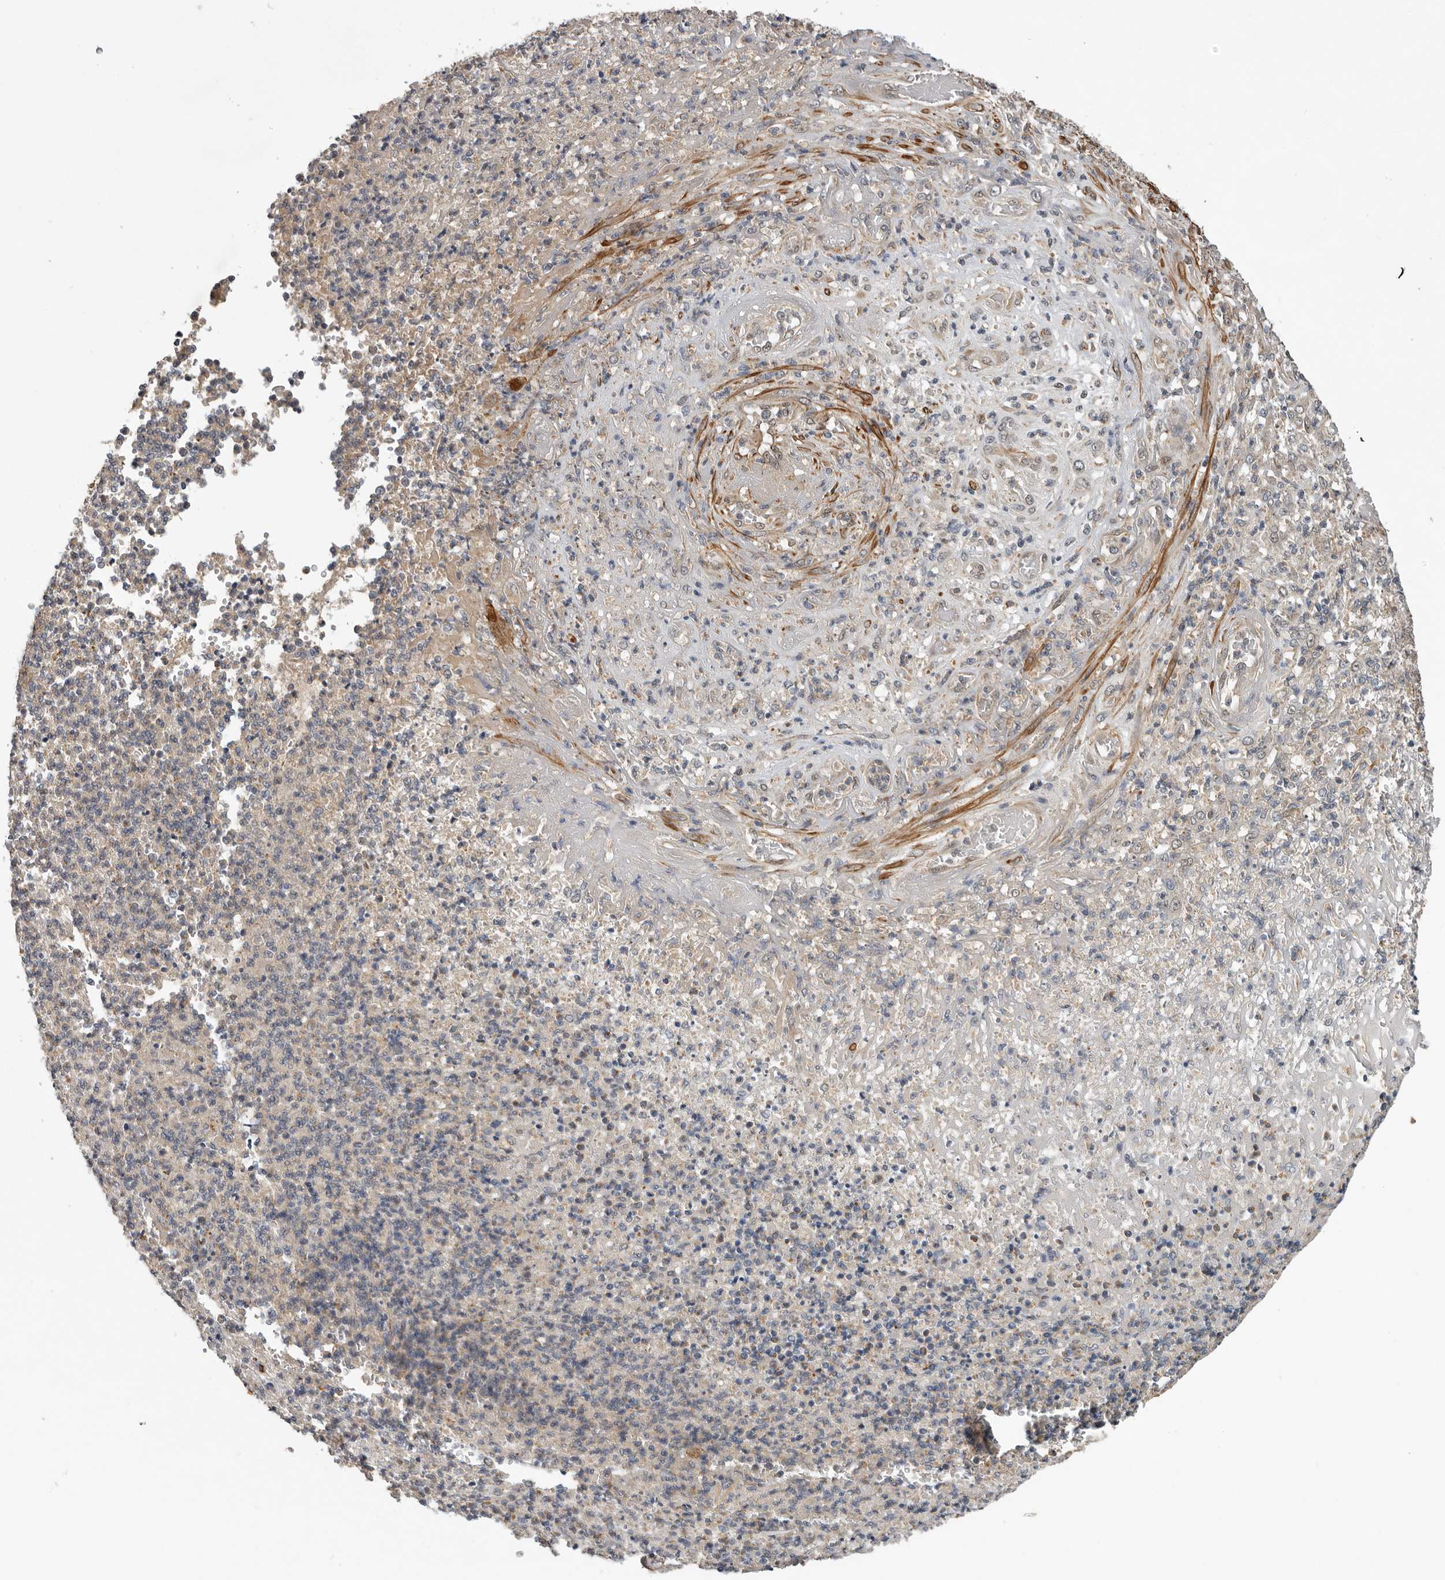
{"staining": {"intensity": "negative", "quantity": "none", "location": "none"}, "tissue": "stomach cancer", "cell_type": "Tumor cells", "image_type": "cancer", "snomed": [{"axis": "morphology", "description": "Adenocarcinoma, NOS"}, {"axis": "topography", "description": "Stomach"}], "caption": "Adenocarcinoma (stomach) stained for a protein using immunohistochemistry displays no positivity tumor cells.", "gene": "RNF157", "patient": {"sex": "female", "age": 73}}